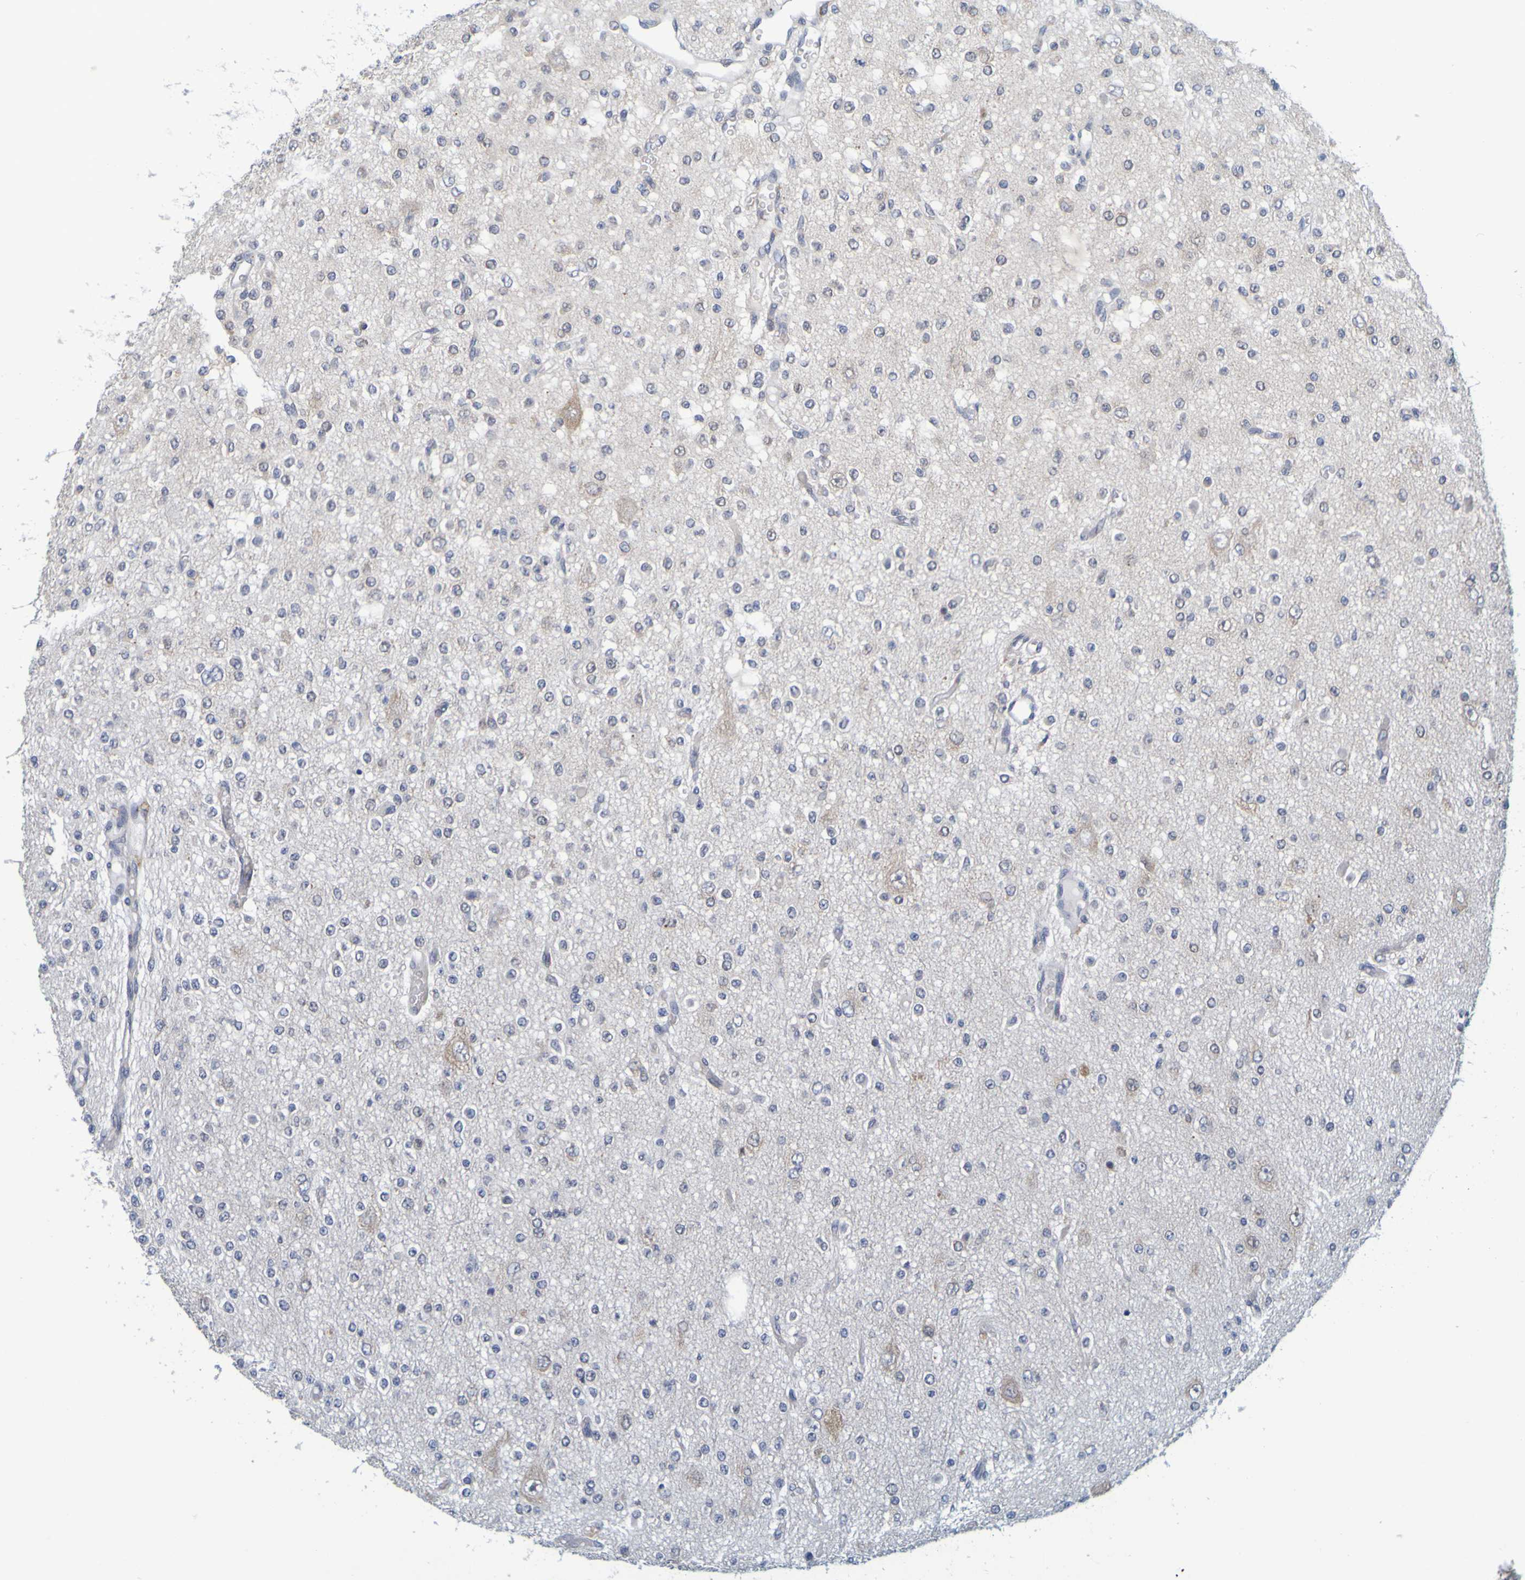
{"staining": {"intensity": "negative", "quantity": "none", "location": "none"}, "tissue": "glioma", "cell_type": "Tumor cells", "image_type": "cancer", "snomed": [{"axis": "morphology", "description": "Glioma, malignant, Low grade"}, {"axis": "topography", "description": "Brain"}], "caption": "Low-grade glioma (malignant) stained for a protein using immunohistochemistry reveals no positivity tumor cells.", "gene": "SIL1", "patient": {"sex": "male", "age": 38}}